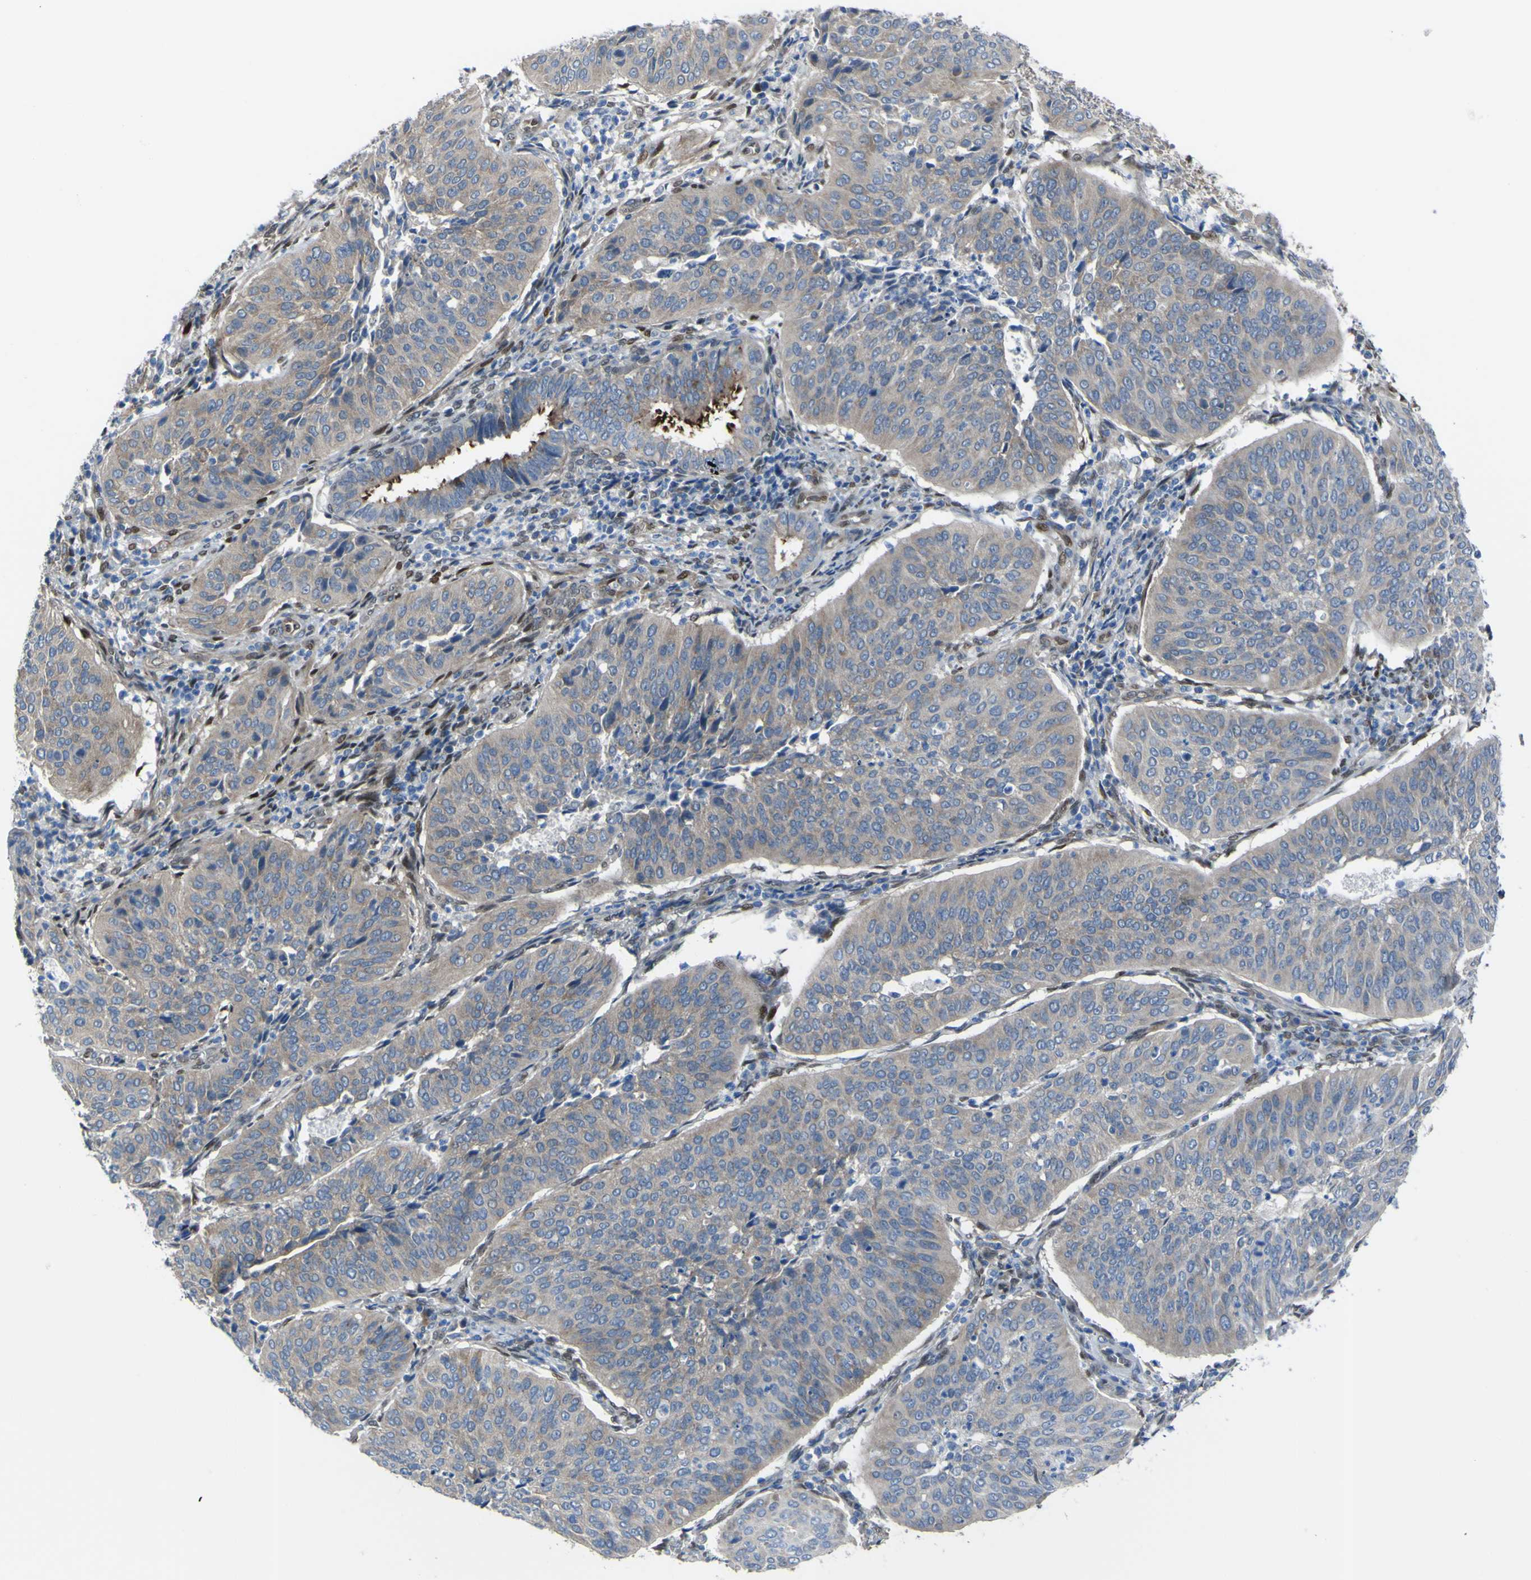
{"staining": {"intensity": "moderate", "quantity": ">75%", "location": "cytoplasmic/membranous"}, "tissue": "cervical cancer", "cell_type": "Tumor cells", "image_type": "cancer", "snomed": [{"axis": "morphology", "description": "Normal tissue, NOS"}, {"axis": "morphology", "description": "Squamous cell carcinoma, NOS"}, {"axis": "topography", "description": "Cervix"}], "caption": "IHC (DAB) staining of human cervical squamous cell carcinoma demonstrates moderate cytoplasmic/membranous protein staining in approximately >75% of tumor cells. (Brightfield microscopy of DAB IHC at high magnification).", "gene": "LRRN1", "patient": {"sex": "female", "age": 39}}